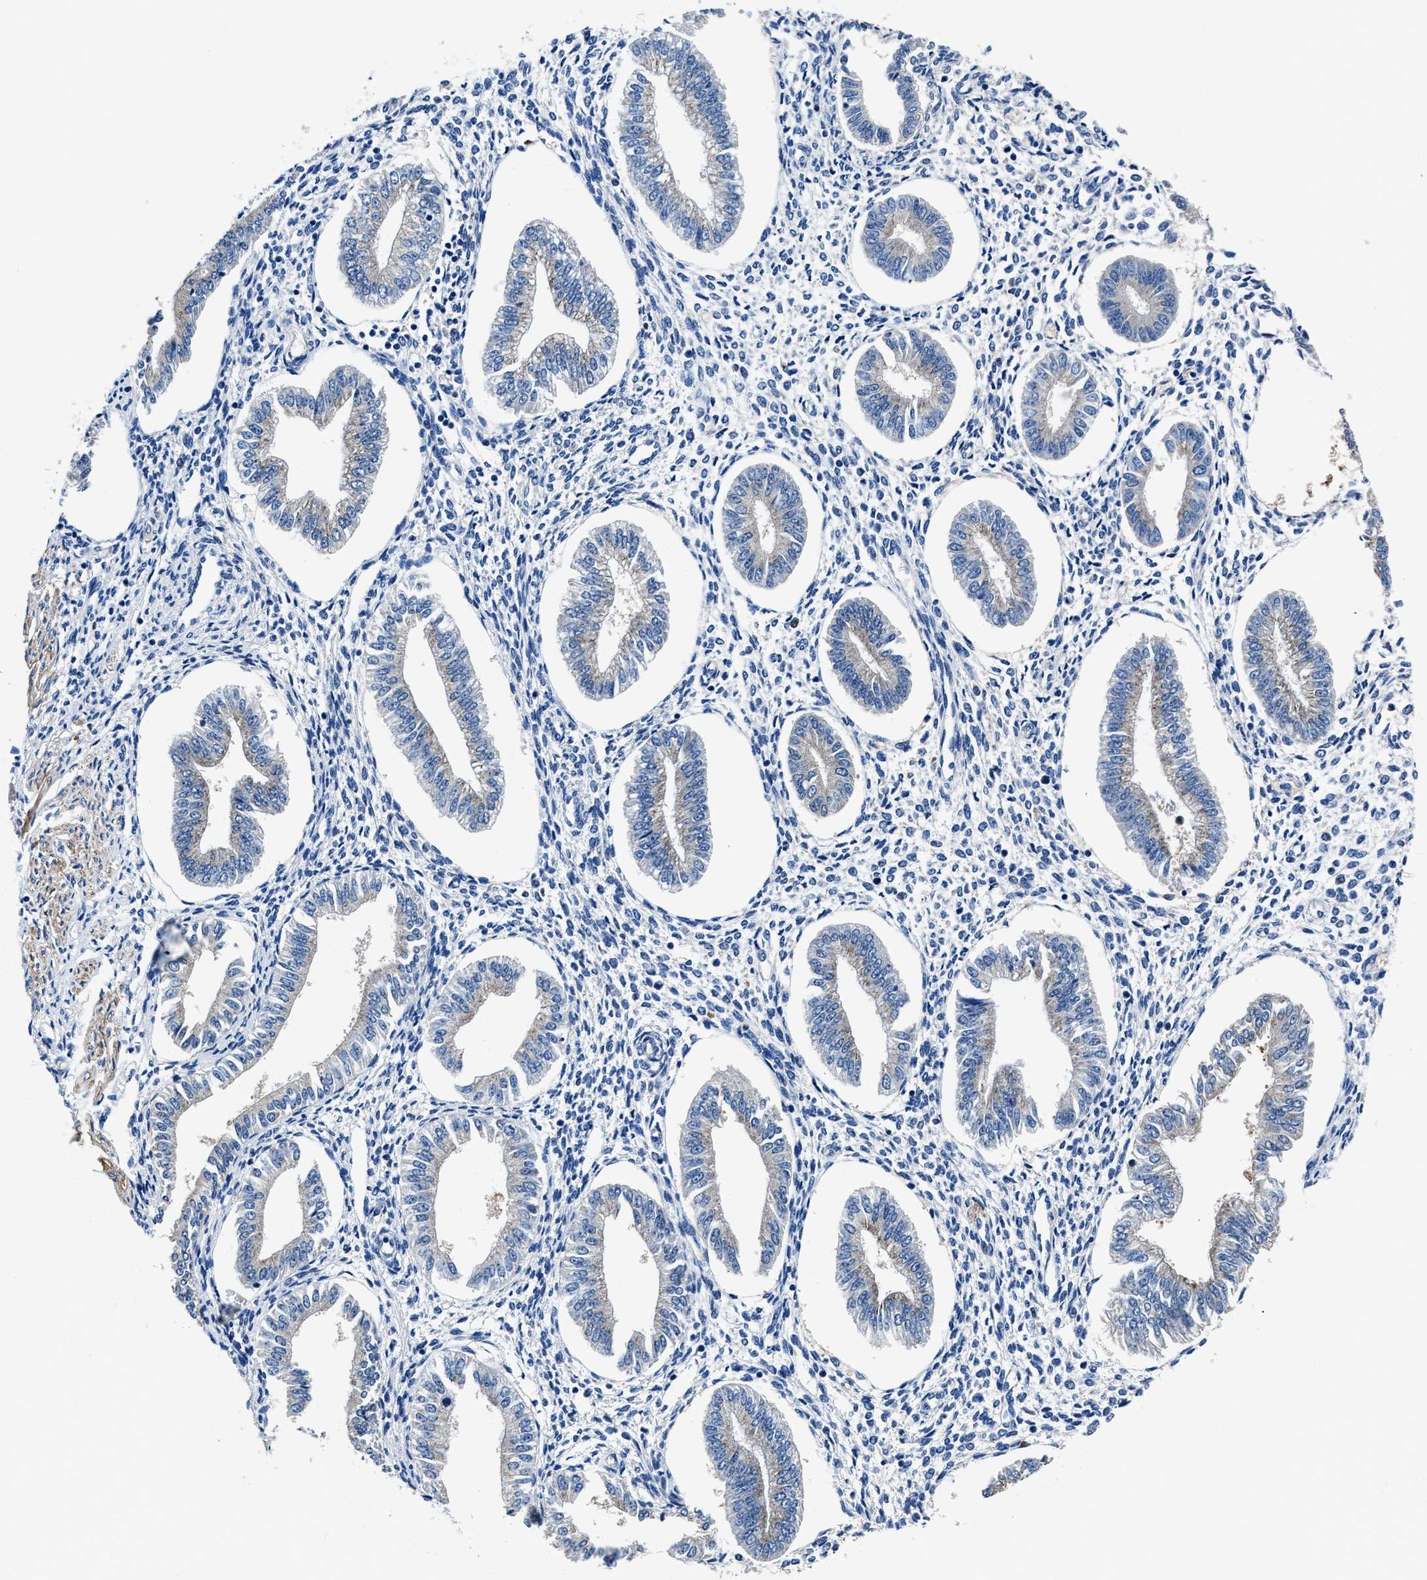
{"staining": {"intensity": "negative", "quantity": "none", "location": "none"}, "tissue": "endometrium", "cell_type": "Cells in endometrial stroma", "image_type": "normal", "snomed": [{"axis": "morphology", "description": "Normal tissue, NOS"}, {"axis": "topography", "description": "Endometrium"}], "caption": "DAB immunohistochemical staining of benign endometrium exhibits no significant positivity in cells in endometrial stroma.", "gene": "NEU1", "patient": {"sex": "female", "age": 50}}